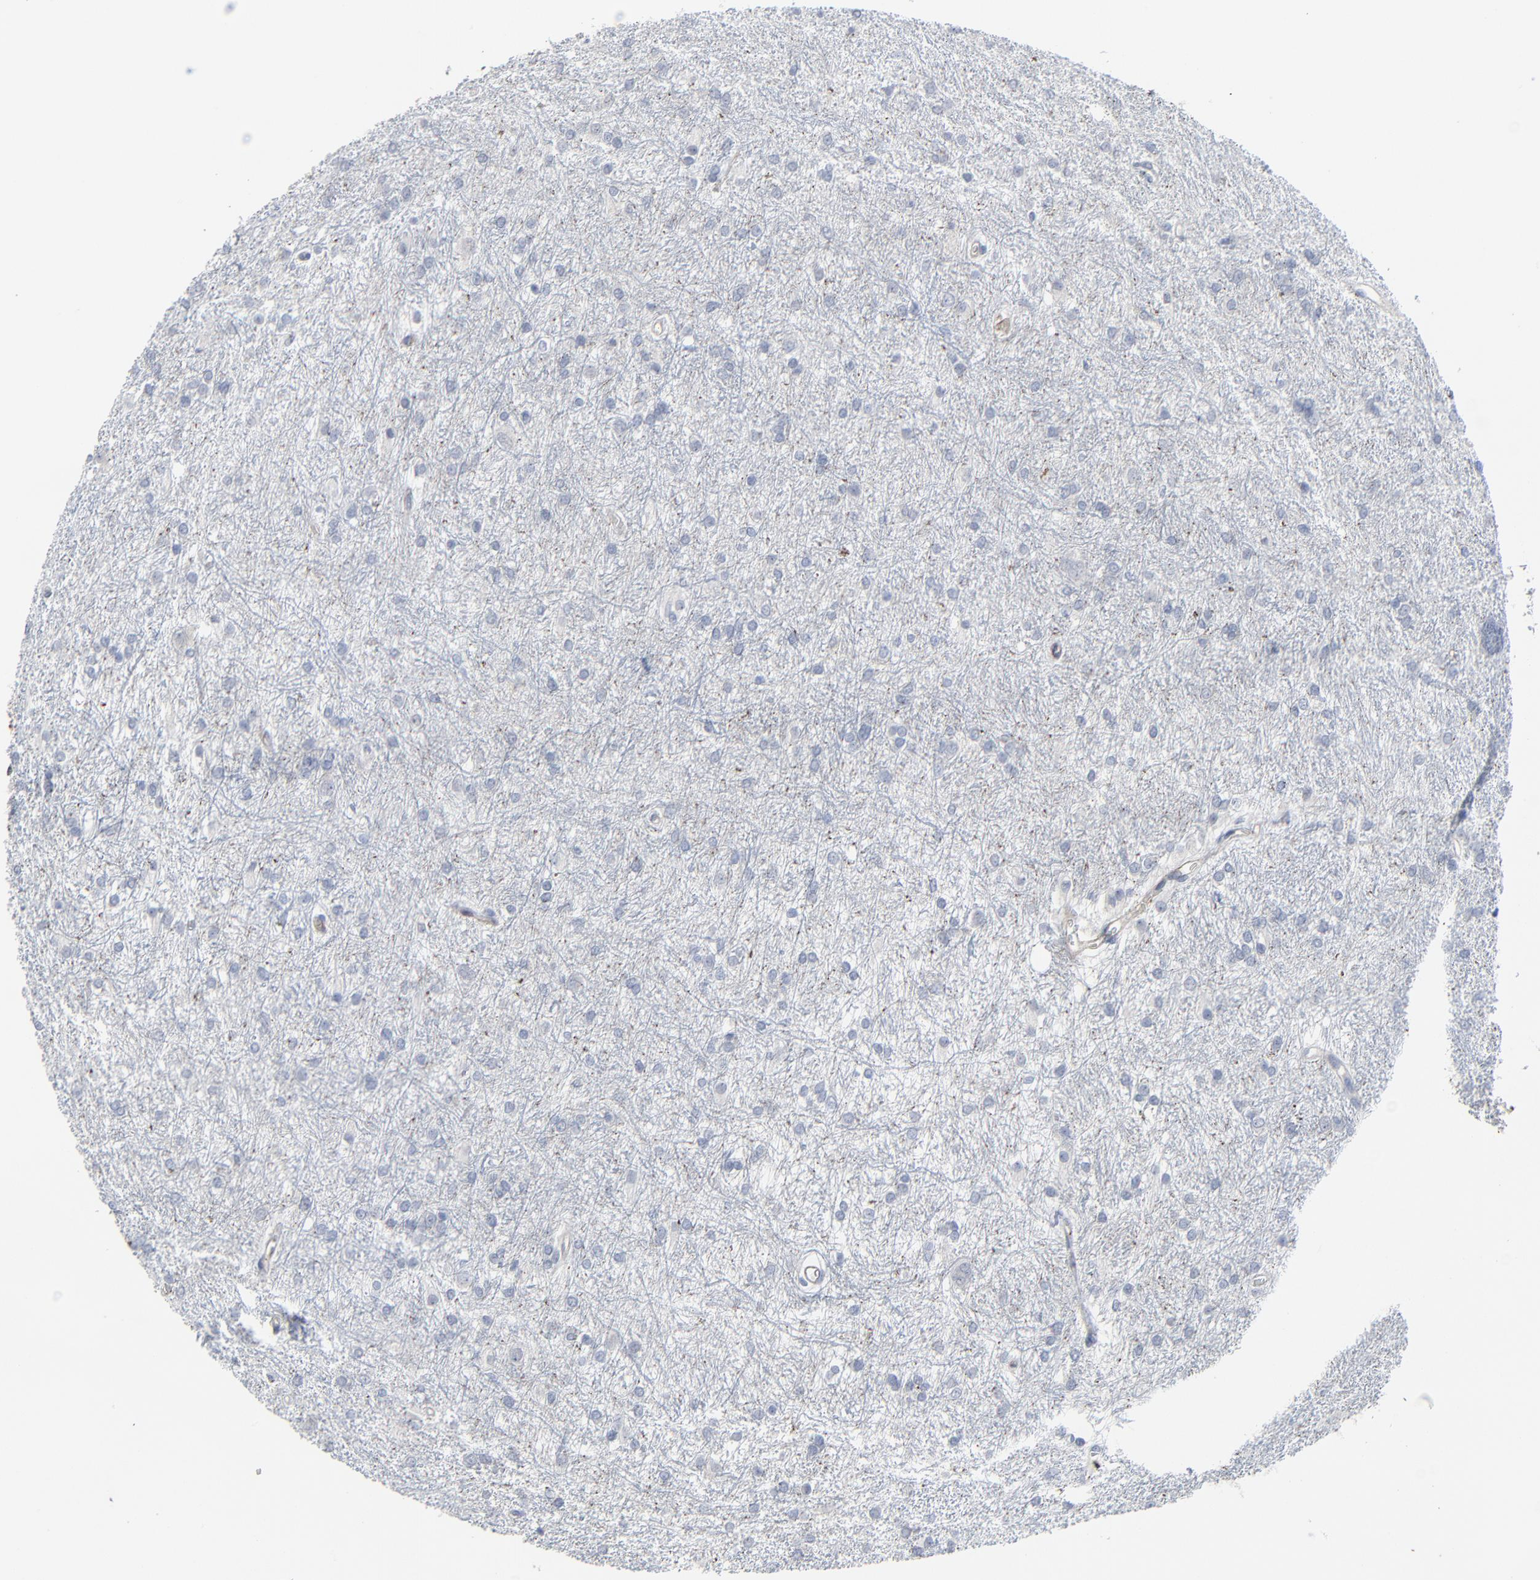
{"staining": {"intensity": "negative", "quantity": "none", "location": "none"}, "tissue": "glioma", "cell_type": "Tumor cells", "image_type": "cancer", "snomed": [{"axis": "morphology", "description": "Glioma, malignant, High grade"}, {"axis": "topography", "description": "Brain"}], "caption": "A micrograph of human glioma is negative for staining in tumor cells.", "gene": "BIRC3", "patient": {"sex": "female", "age": 50}}